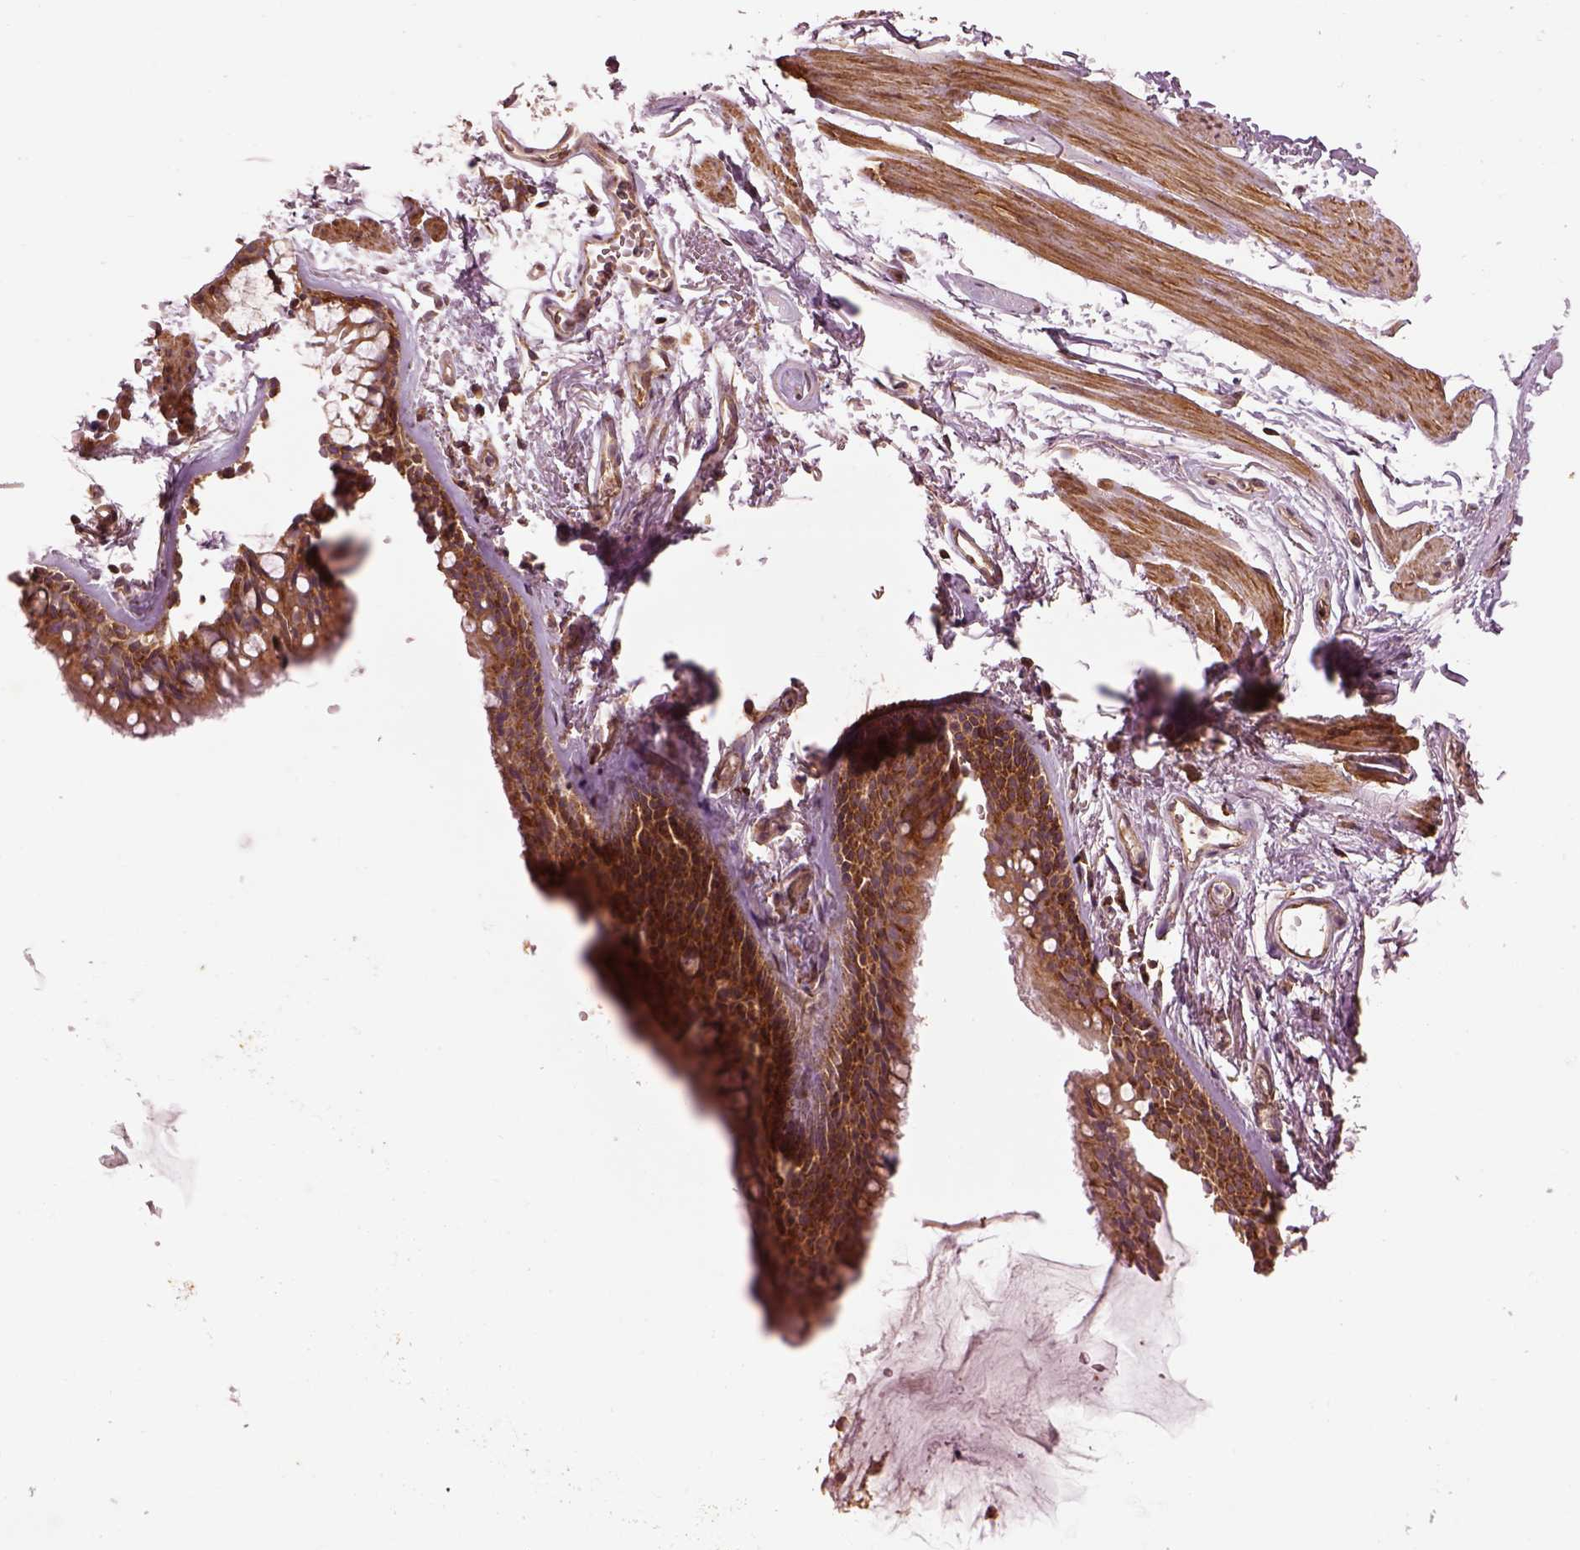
{"staining": {"intensity": "weak", "quantity": "<25%", "location": "cytoplasmic/membranous"}, "tissue": "adipose tissue", "cell_type": "Adipocytes", "image_type": "normal", "snomed": [{"axis": "morphology", "description": "Normal tissue, NOS"}, {"axis": "topography", "description": "Cartilage tissue"}, {"axis": "topography", "description": "Bronchus"}], "caption": "This is an immunohistochemistry histopathology image of benign adipose tissue. There is no expression in adipocytes.", "gene": "LSM14A", "patient": {"sex": "female", "age": 79}}